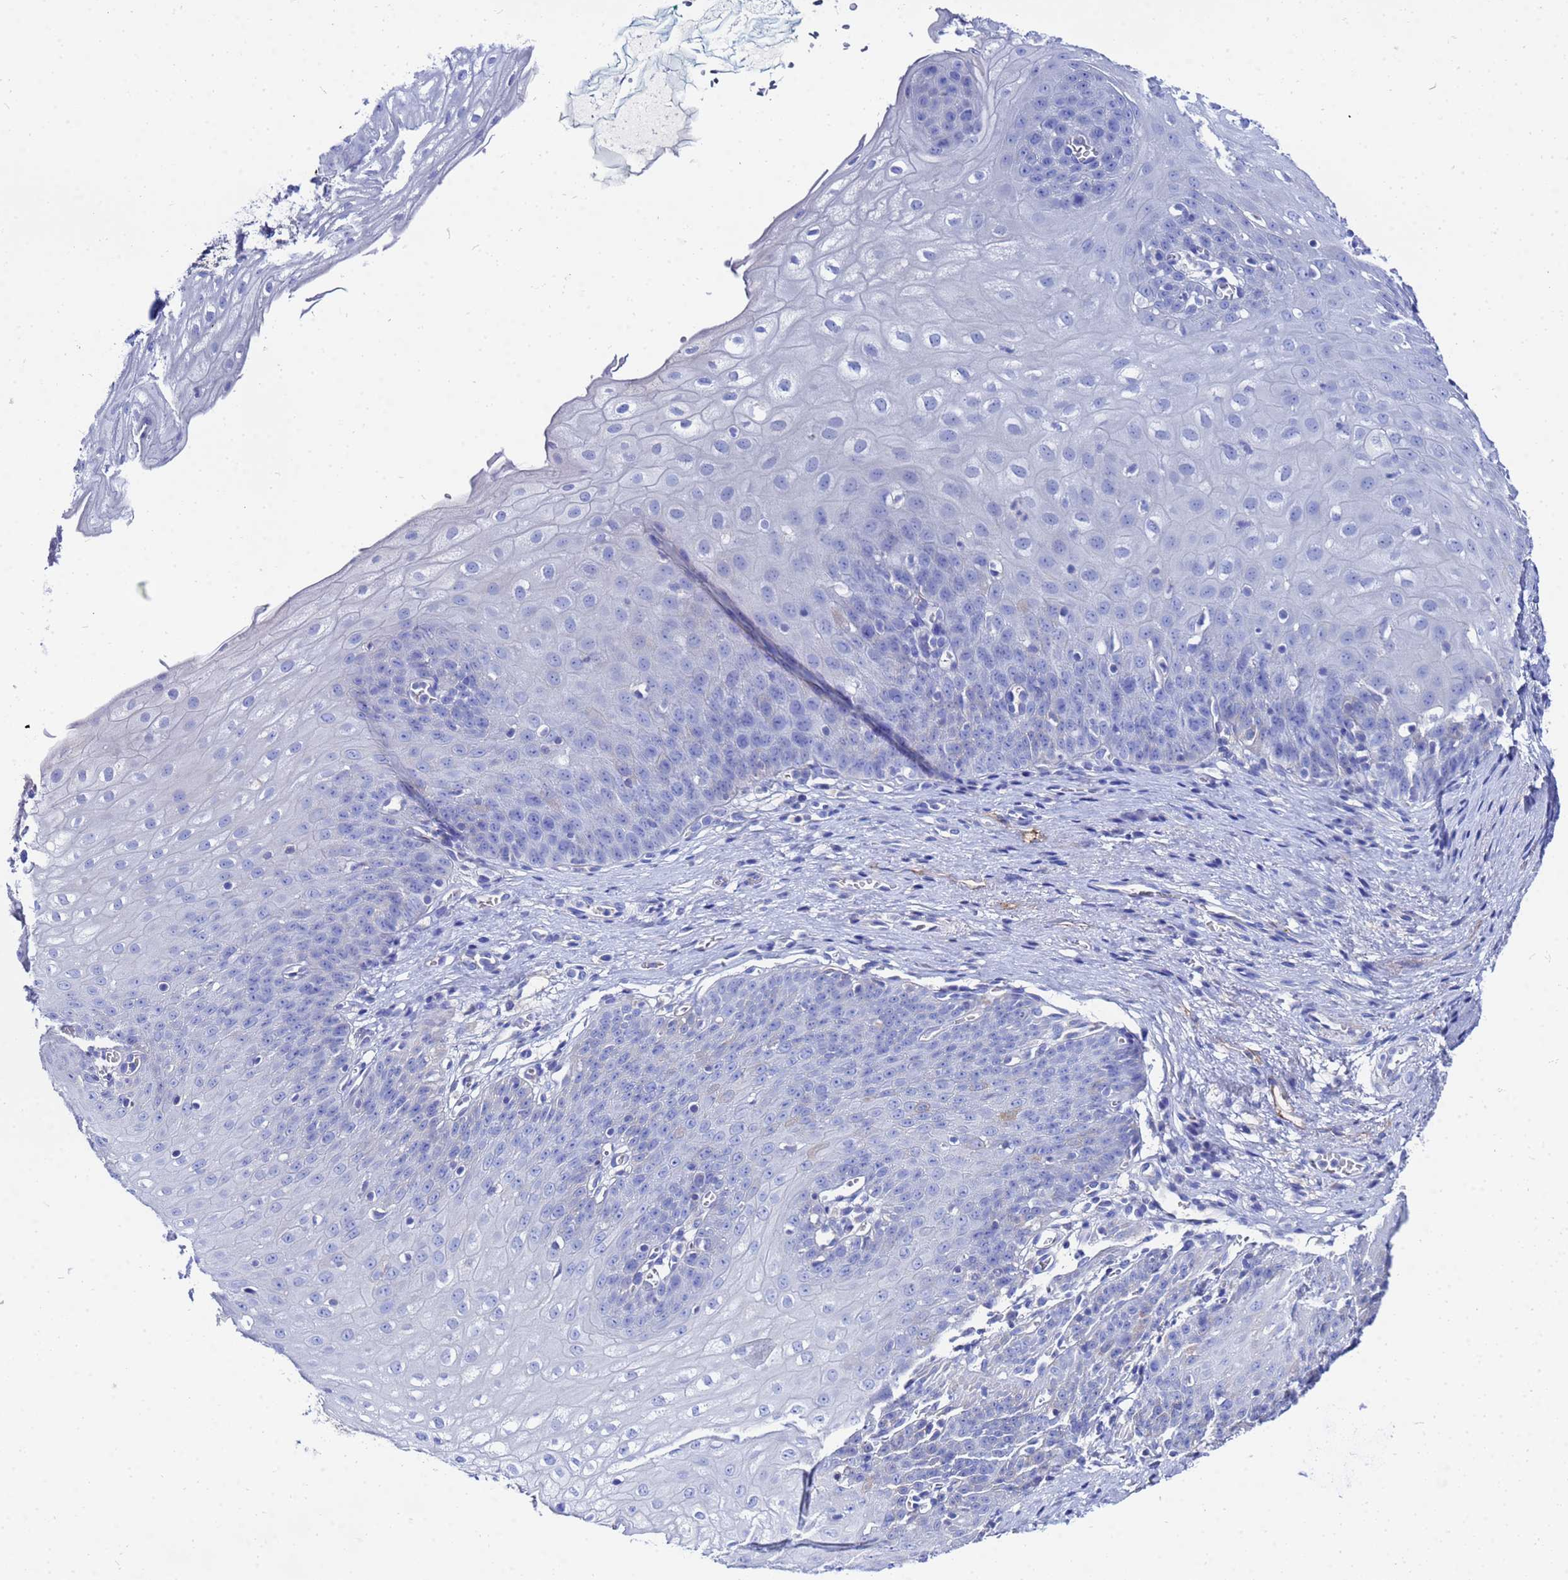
{"staining": {"intensity": "negative", "quantity": "none", "location": "none"}, "tissue": "esophagus", "cell_type": "Squamous epithelial cells", "image_type": "normal", "snomed": [{"axis": "morphology", "description": "Normal tissue, NOS"}, {"axis": "topography", "description": "Esophagus"}], "caption": "DAB (3,3'-diaminobenzidine) immunohistochemical staining of normal human esophagus demonstrates no significant staining in squamous epithelial cells.", "gene": "AQP12A", "patient": {"sex": "male", "age": 71}}